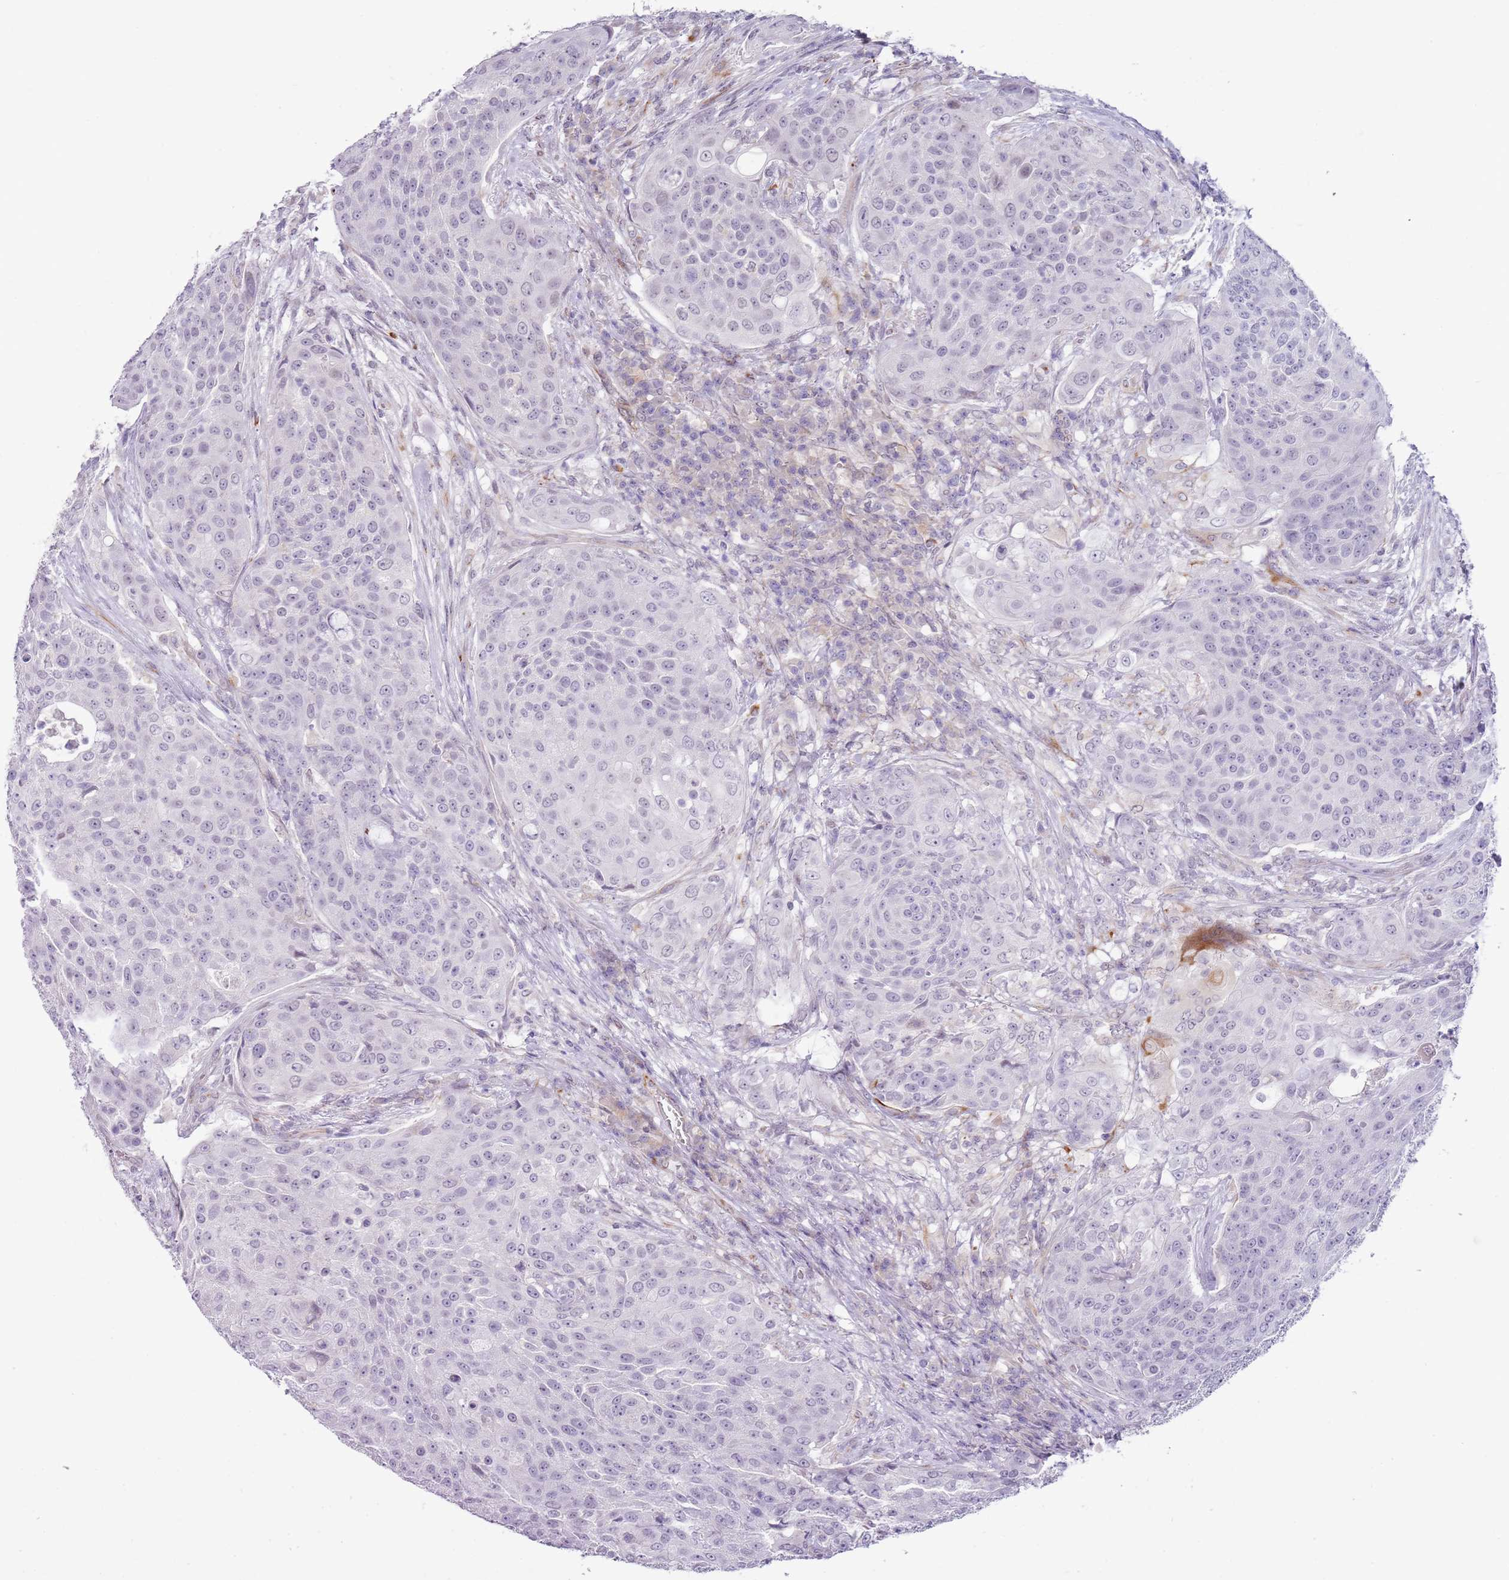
{"staining": {"intensity": "negative", "quantity": "none", "location": "none"}, "tissue": "urothelial cancer", "cell_type": "Tumor cells", "image_type": "cancer", "snomed": [{"axis": "morphology", "description": "Urothelial carcinoma, High grade"}, {"axis": "topography", "description": "Urinary bladder"}], "caption": "Human urothelial cancer stained for a protein using IHC displays no staining in tumor cells.", "gene": "NBPF3", "patient": {"sex": "female", "age": 63}}